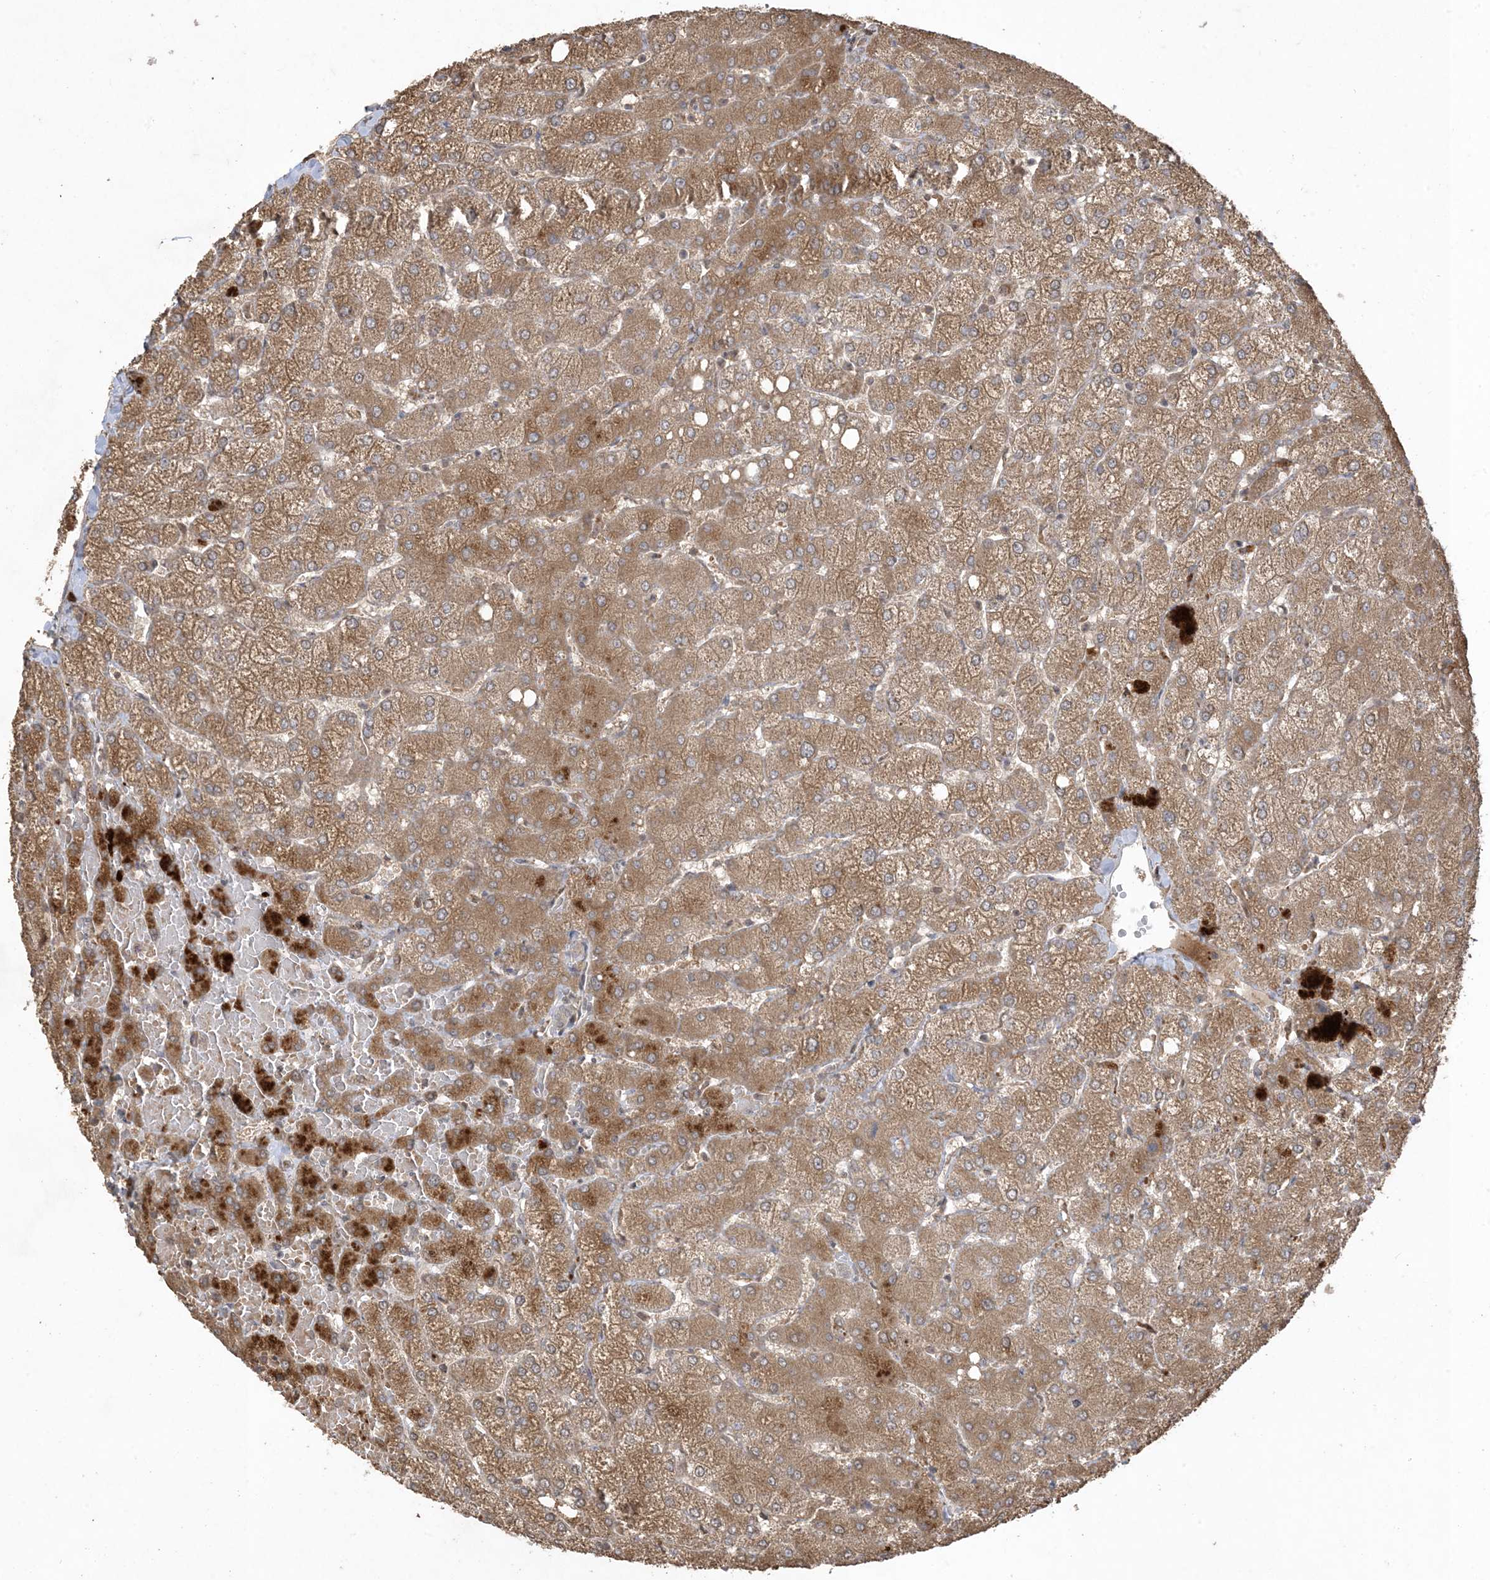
{"staining": {"intensity": "weak", "quantity": "<25%", "location": "cytoplasmic/membranous"}, "tissue": "liver", "cell_type": "Cholangiocytes", "image_type": "normal", "snomed": [{"axis": "morphology", "description": "Normal tissue, NOS"}, {"axis": "topography", "description": "Liver"}], "caption": "IHC of benign liver exhibits no positivity in cholangiocytes.", "gene": "EFCAB8", "patient": {"sex": "female", "age": 54}}